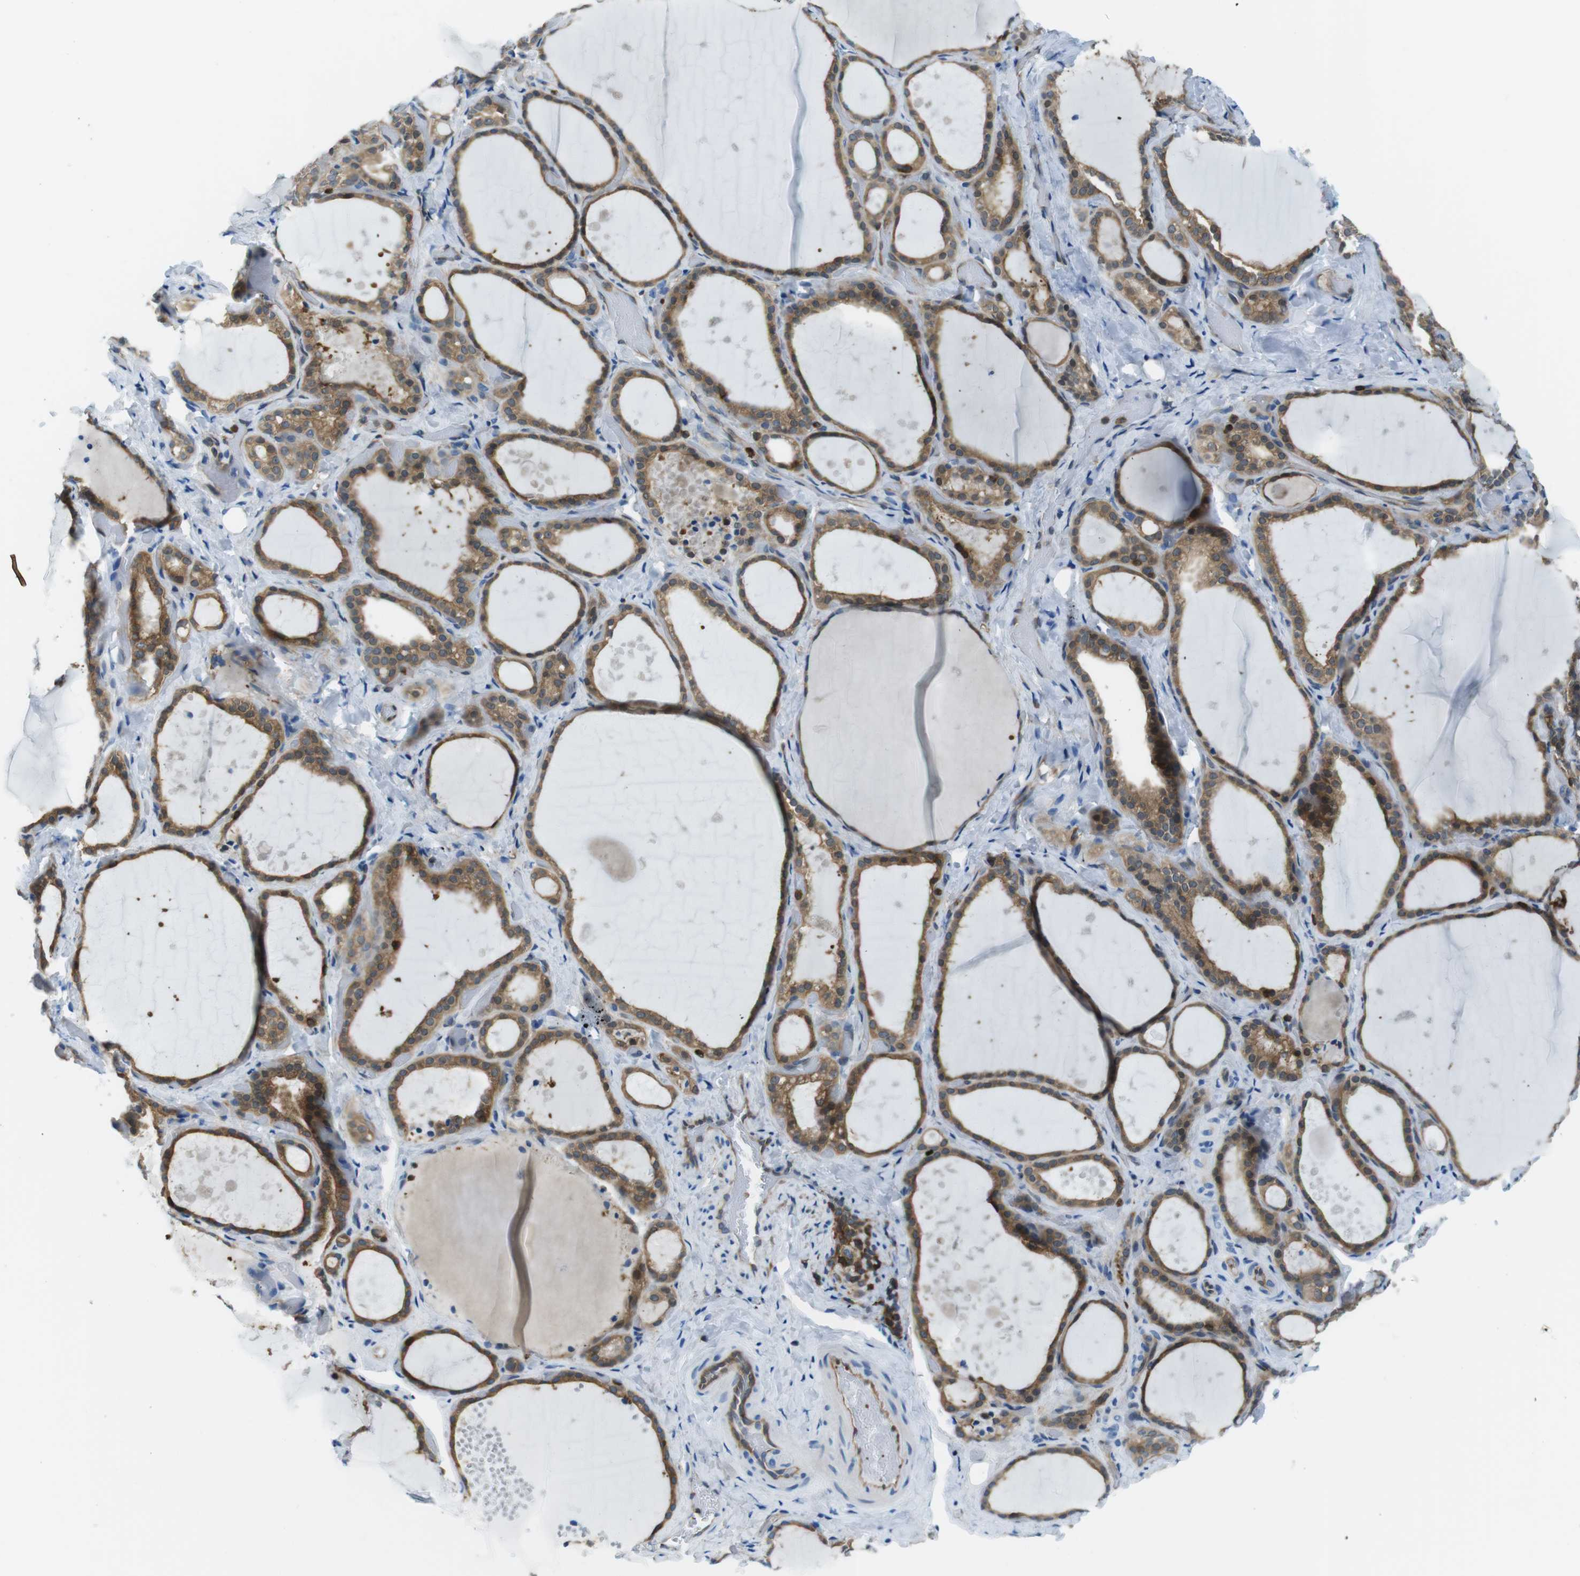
{"staining": {"intensity": "moderate", "quantity": ">75%", "location": "cytoplasmic/membranous"}, "tissue": "thyroid gland", "cell_type": "Glandular cells", "image_type": "normal", "snomed": [{"axis": "morphology", "description": "Normal tissue, NOS"}, {"axis": "topography", "description": "Thyroid gland"}], "caption": "A brown stain shows moderate cytoplasmic/membranous positivity of a protein in glandular cells of normal thyroid gland.", "gene": "TES", "patient": {"sex": "female", "age": 44}}